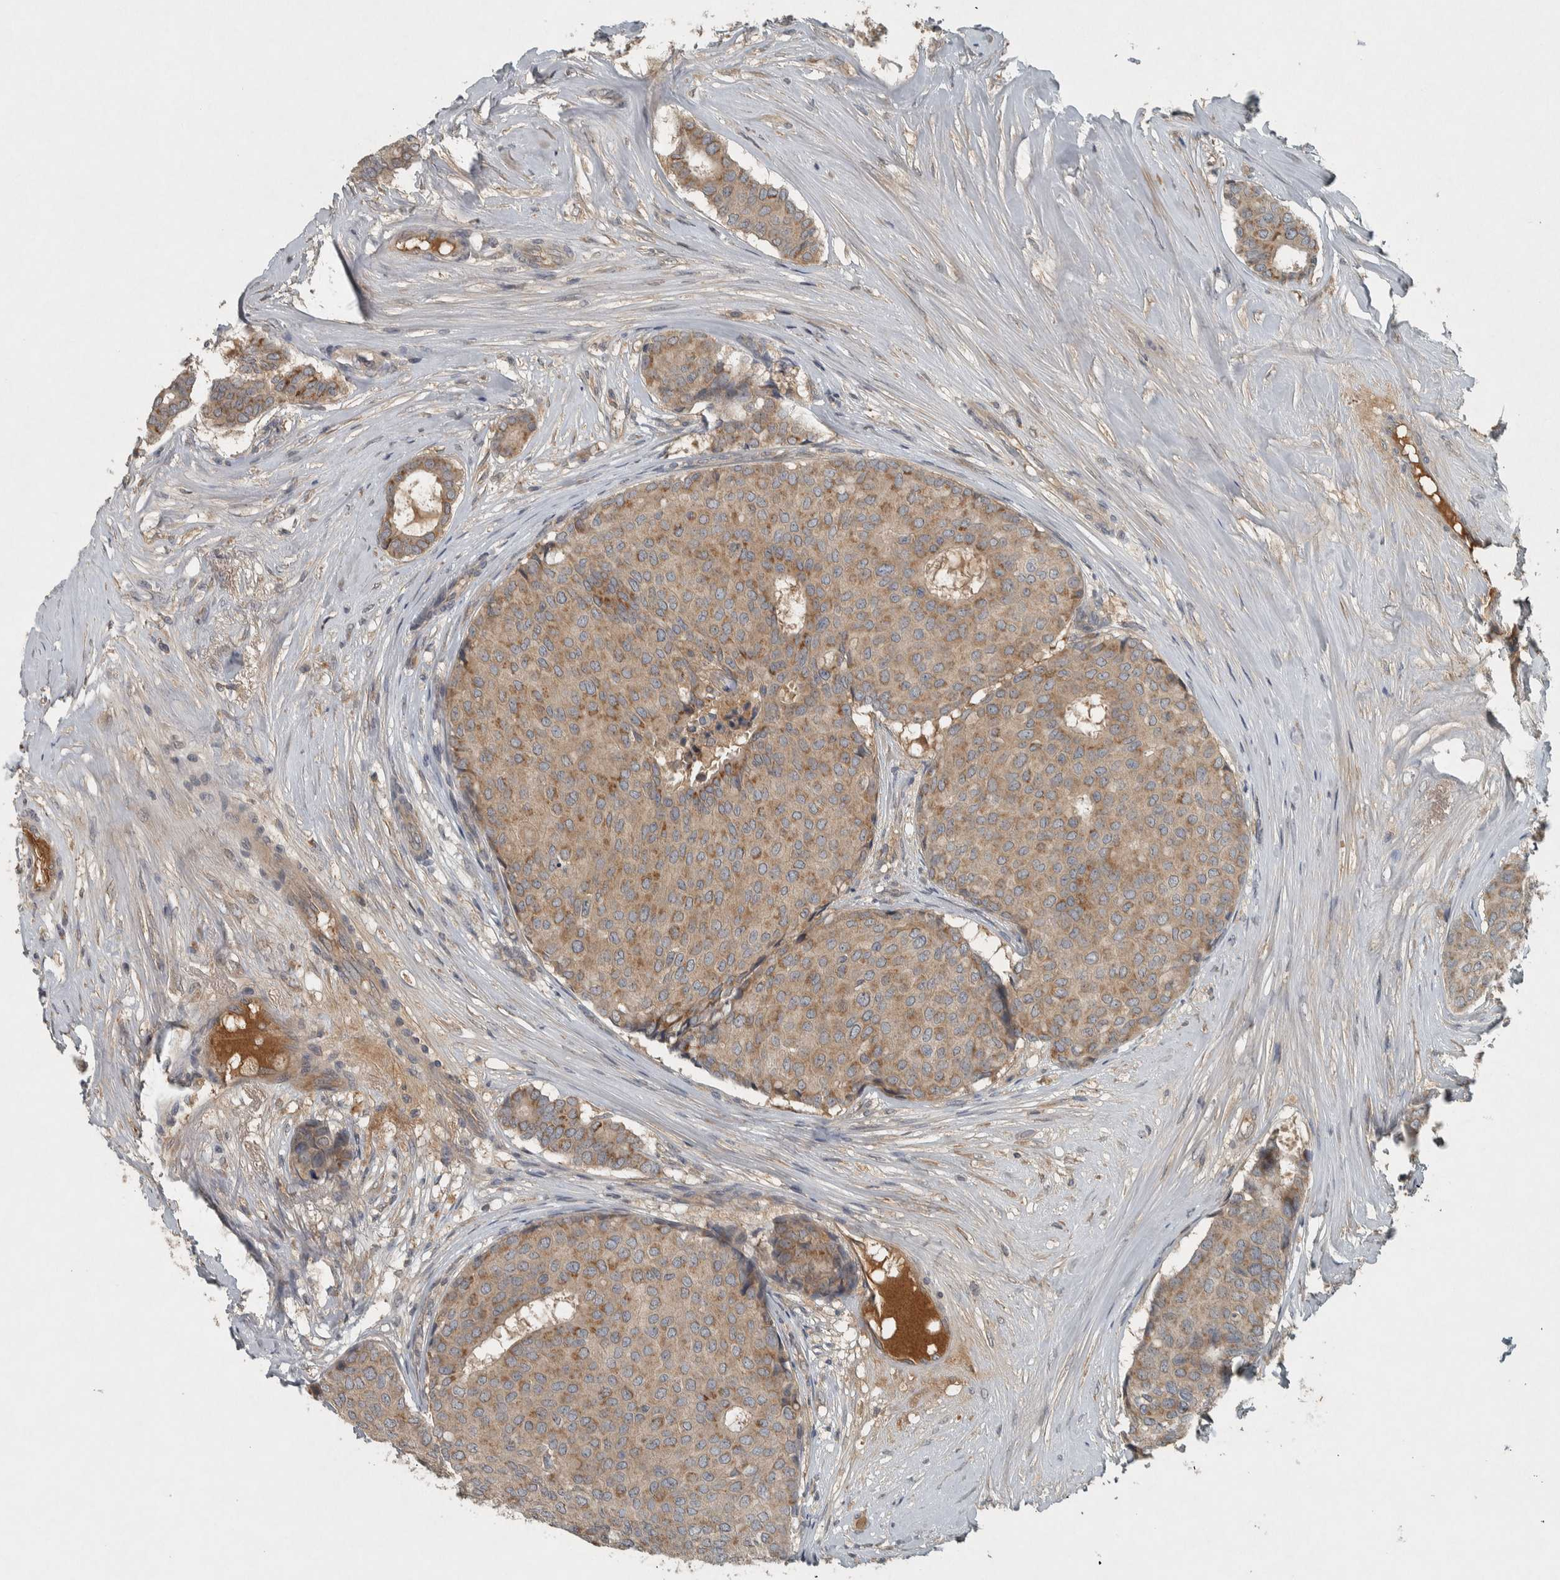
{"staining": {"intensity": "moderate", "quantity": ">75%", "location": "cytoplasmic/membranous"}, "tissue": "breast cancer", "cell_type": "Tumor cells", "image_type": "cancer", "snomed": [{"axis": "morphology", "description": "Duct carcinoma"}, {"axis": "topography", "description": "Breast"}], "caption": "Immunohistochemistry histopathology image of human breast cancer stained for a protein (brown), which exhibits medium levels of moderate cytoplasmic/membranous expression in about >75% of tumor cells.", "gene": "CLCN2", "patient": {"sex": "female", "age": 75}}